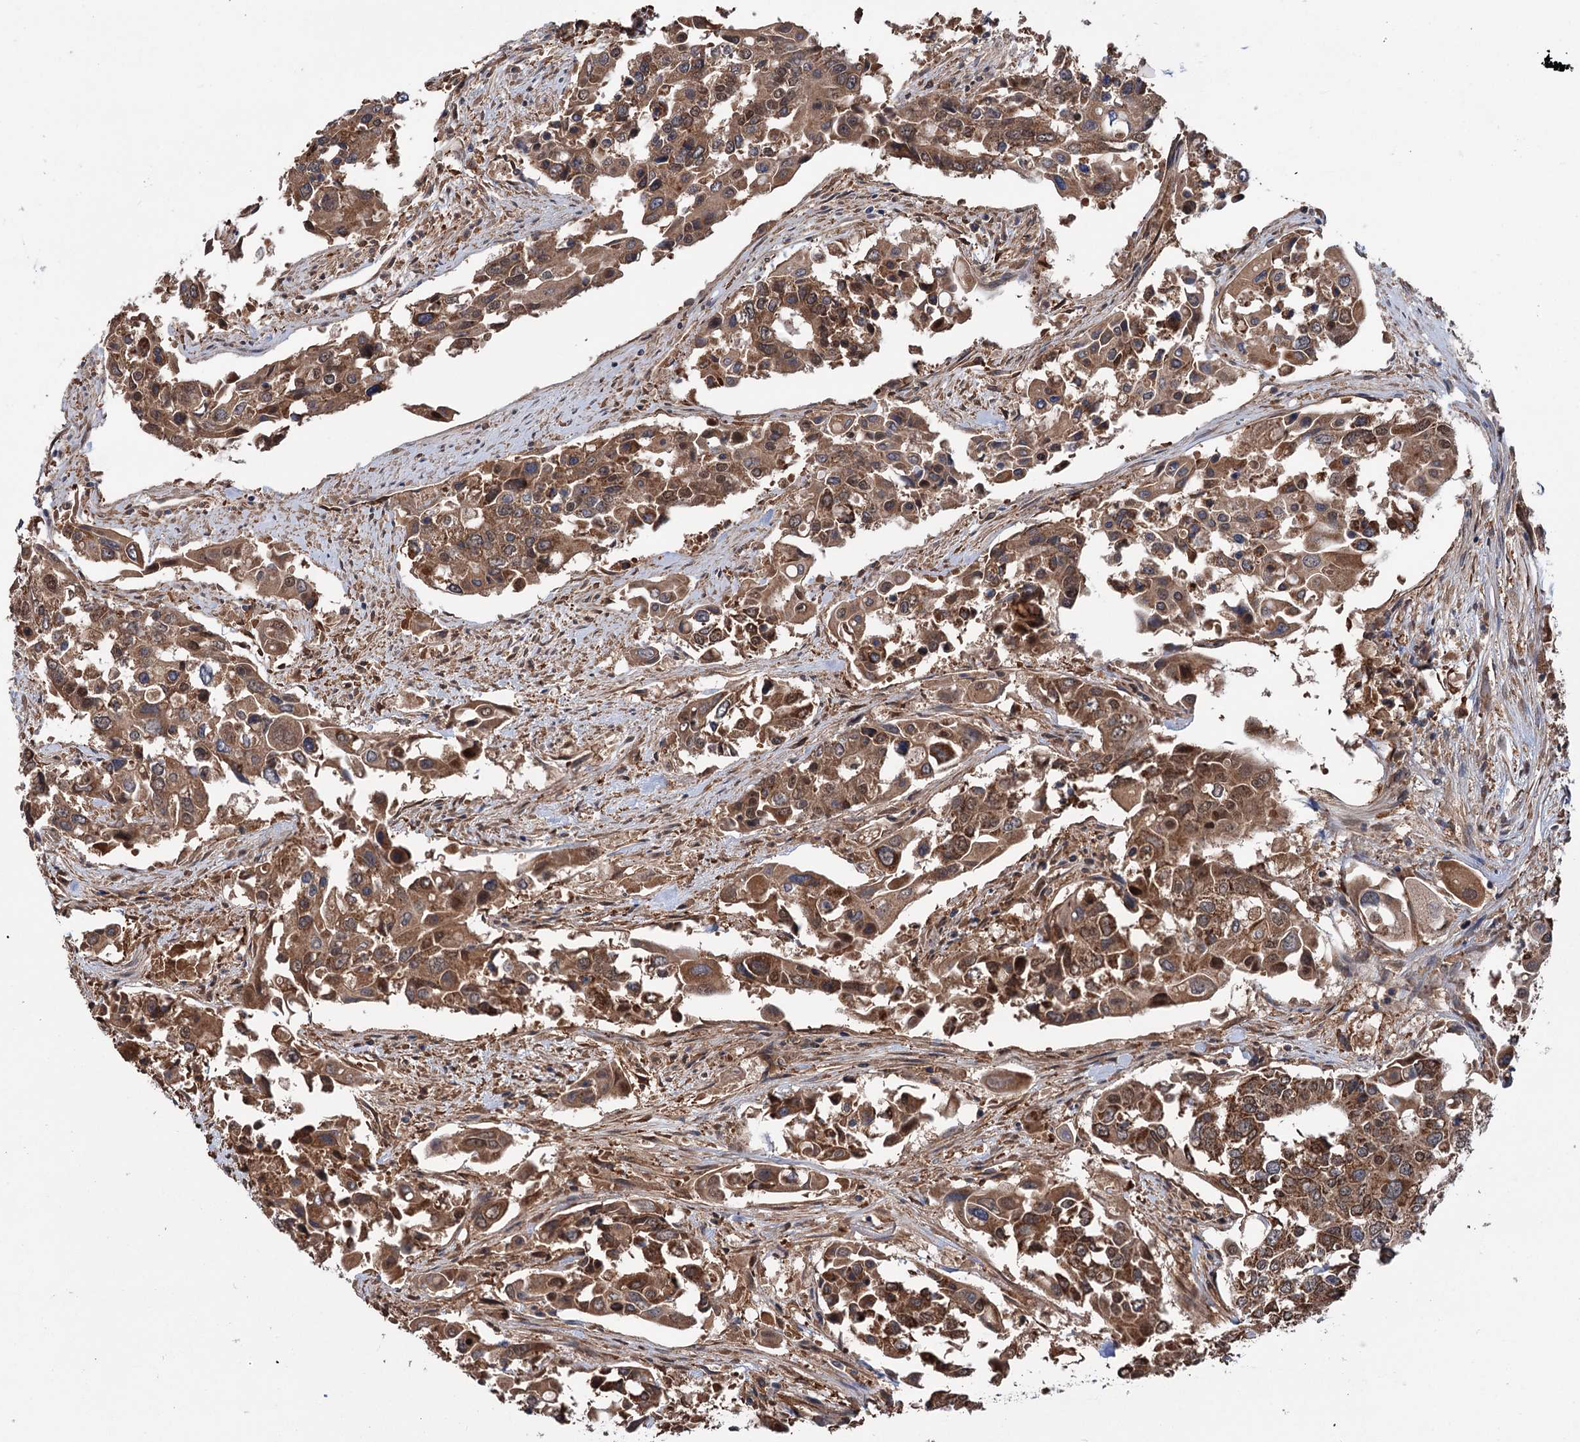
{"staining": {"intensity": "moderate", "quantity": ">75%", "location": "cytoplasmic/membranous"}, "tissue": "colorectal cancer", "cell_type": "Tumor cells", "image_type": "cancer", "snomed": [{"axis": "morphology", "description": "Adenocarcinoma, NOS"}, {"axis": "topography", "description": "Colon"}], "caption": "Brown immunohistochemical staining in human colorectal cancer (adenocarcinoma) shows moderate cytoplasmic/membranous expression in about >75% of tumor cells. The staining is performed using DAB (3,3'-diaminobenzidine) brown chromogen to label protein expression. The nuclei are counter-stained blue using hematoxylin.", "gene": "NCAPD2", "patient": {"sex": "male", "age": 77}}